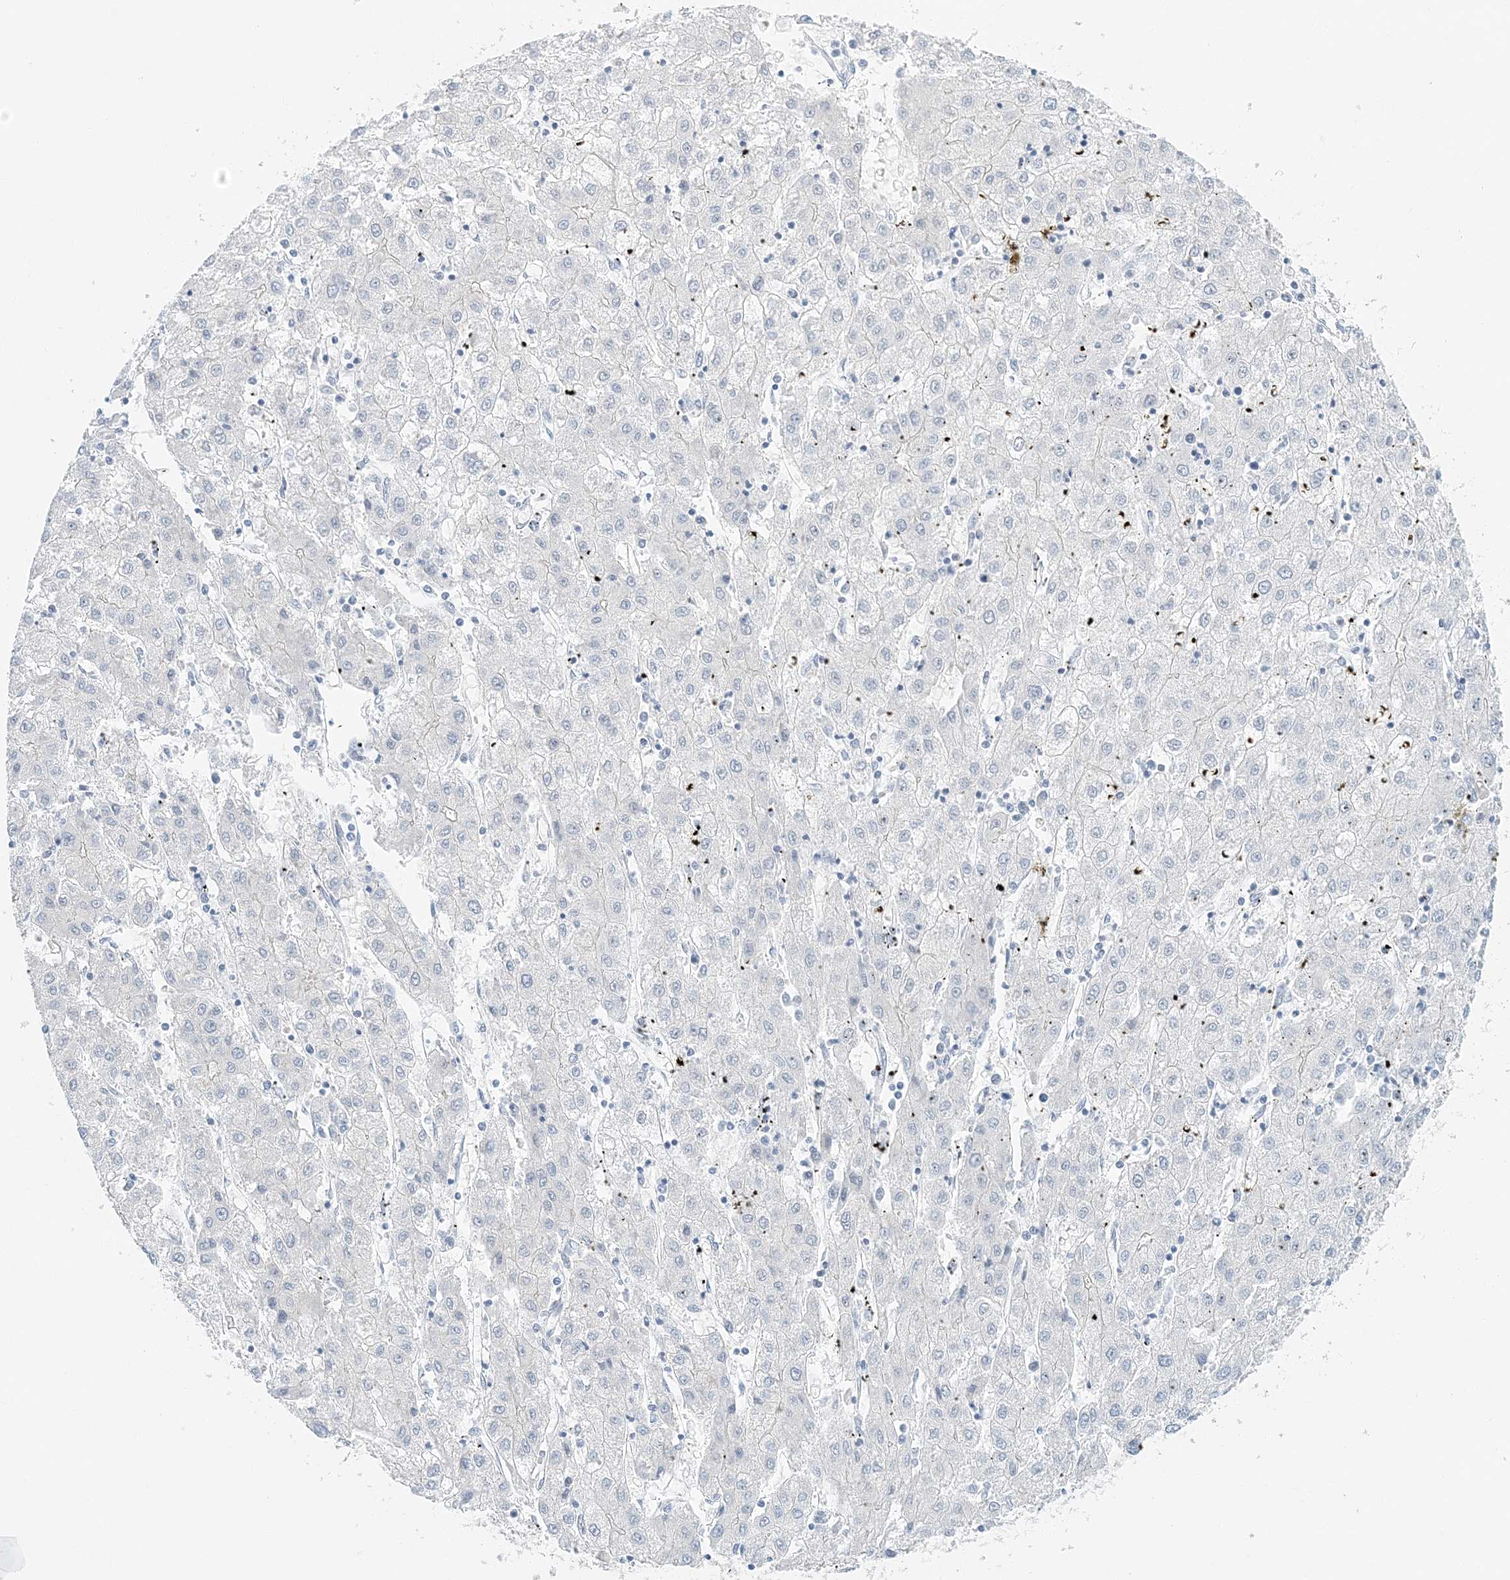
{"staining": {"intensity": "negative", "quantity": "none", "location": "none"}, "tissue": "liver cancer", "cell_type": "Tumor cells", "image_type": "cancer", "snomed": [{"axis": "morphology", "description": "Carcinoma, Hepatocellular, NOS"}, {"axis": "topography", "description": "Liver"}], "caption": "Immunohistochemical staining of hepatocellular carcinoma (liver) displays no significant expression in tumor cells. (Immunohistochemistry (ihc), brightfield microscopy, high magnification).", "gene": "VILL", "patient": {"sex": "male", "age": 72}}